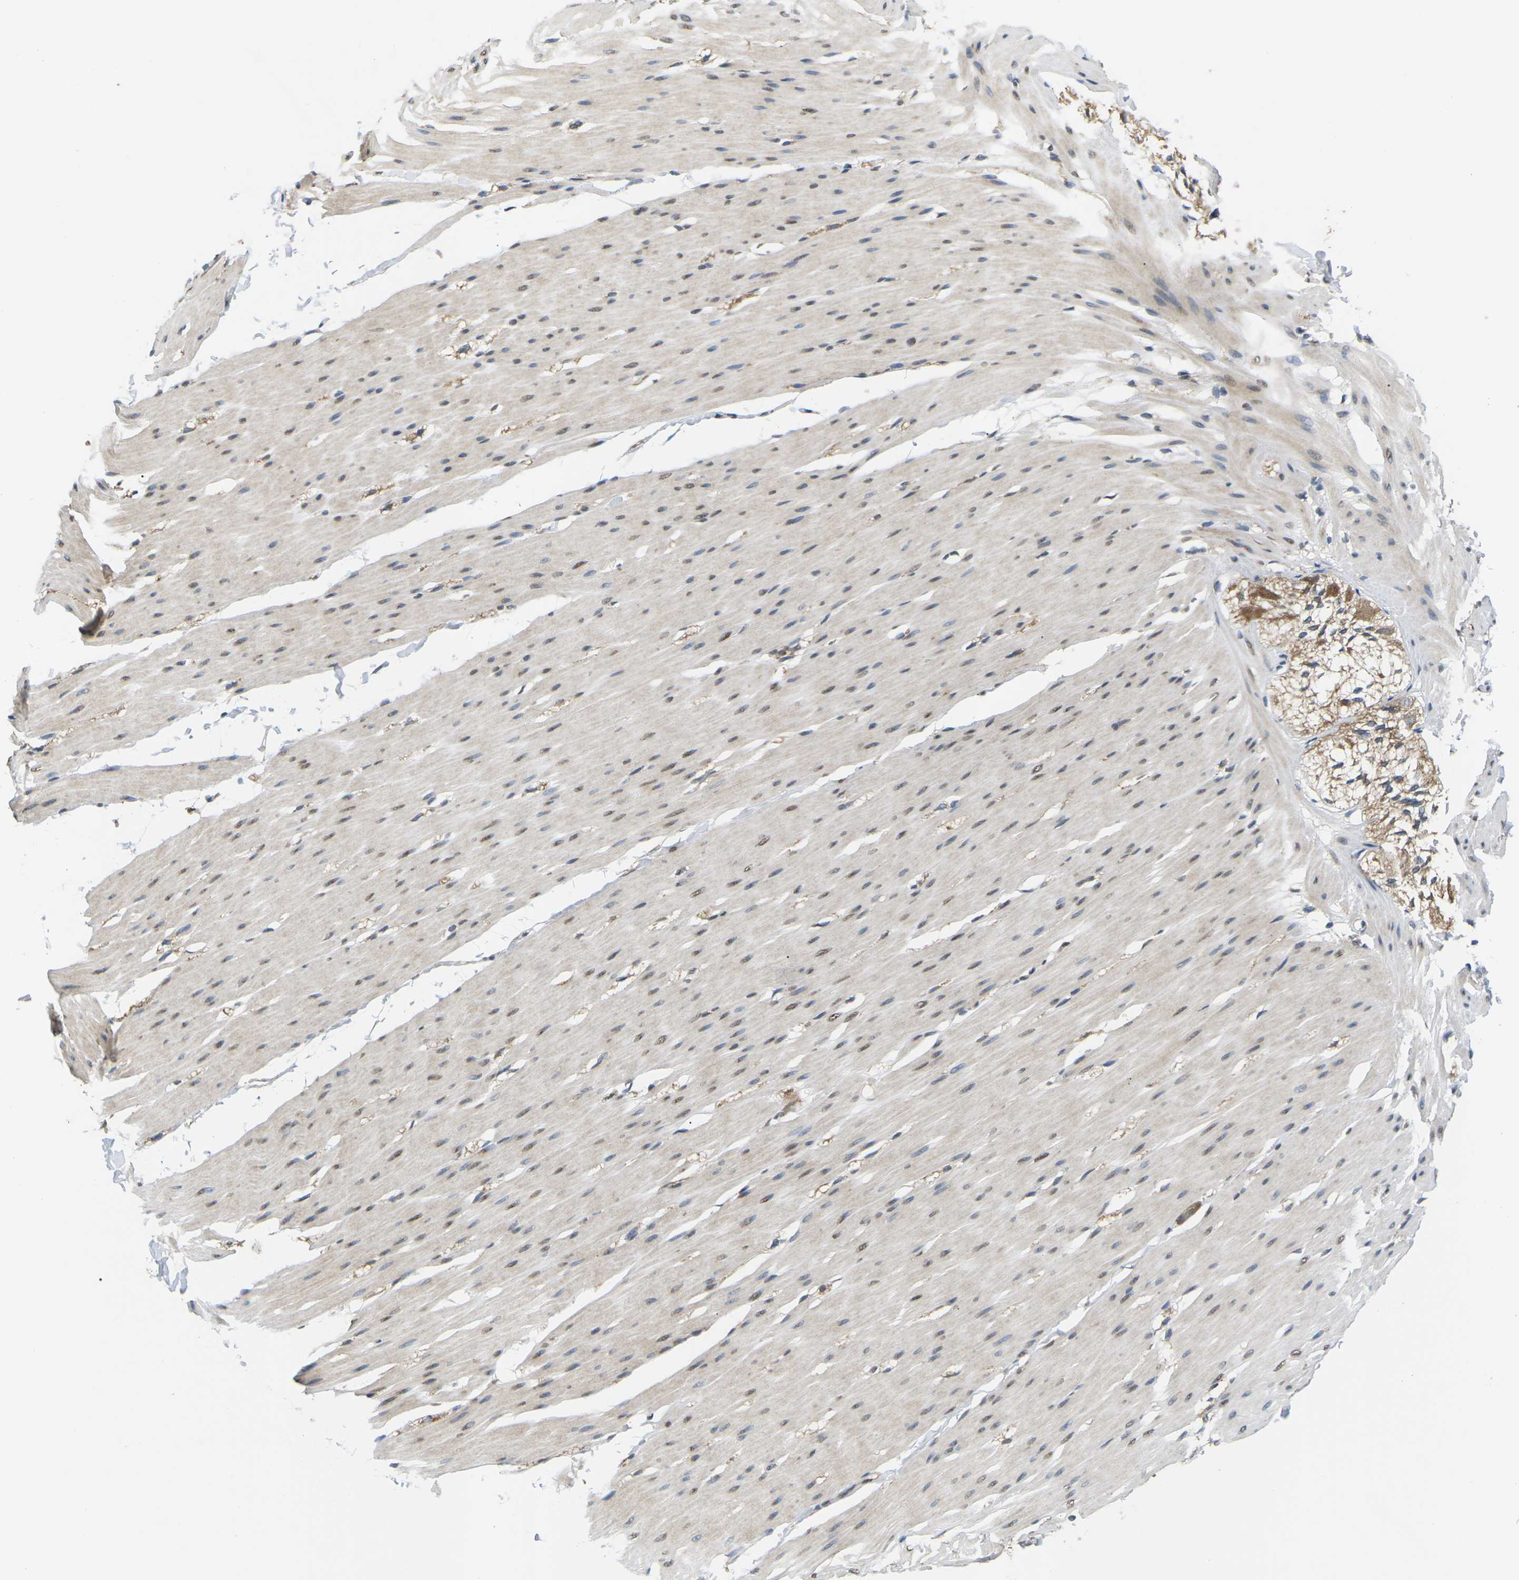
{"staining": {"intensity": "moderate", "quantity": "<25%", "location": "cytoplasmic/membranous,nuclear"}, "tissue": "smooth muscle", "cell_type": "Smooth muscle cells", "image_type": "normal", "snomed": [{"axis": "morphology", "description": "Normal tissue, NOS"}, {"axis": "topography", "description": "Smooth muscle"}, {"axis": "topography", "description": "Colon"}], "caption": "Immunohistochemical staining of unremarkable human smooth muscle shows moderate cytoplasmic/membranous,nuclear protein positivity in approximately <25% of smooth muscle cells. The staining is performed using DAB (3,3'-diaminobenzidine) brown chromogen to label protein expression. The nuclei are counter-stained blue using hematoxylin.", "gene": "ERBB4", "patient": {"sex": "male", "age": 67}}